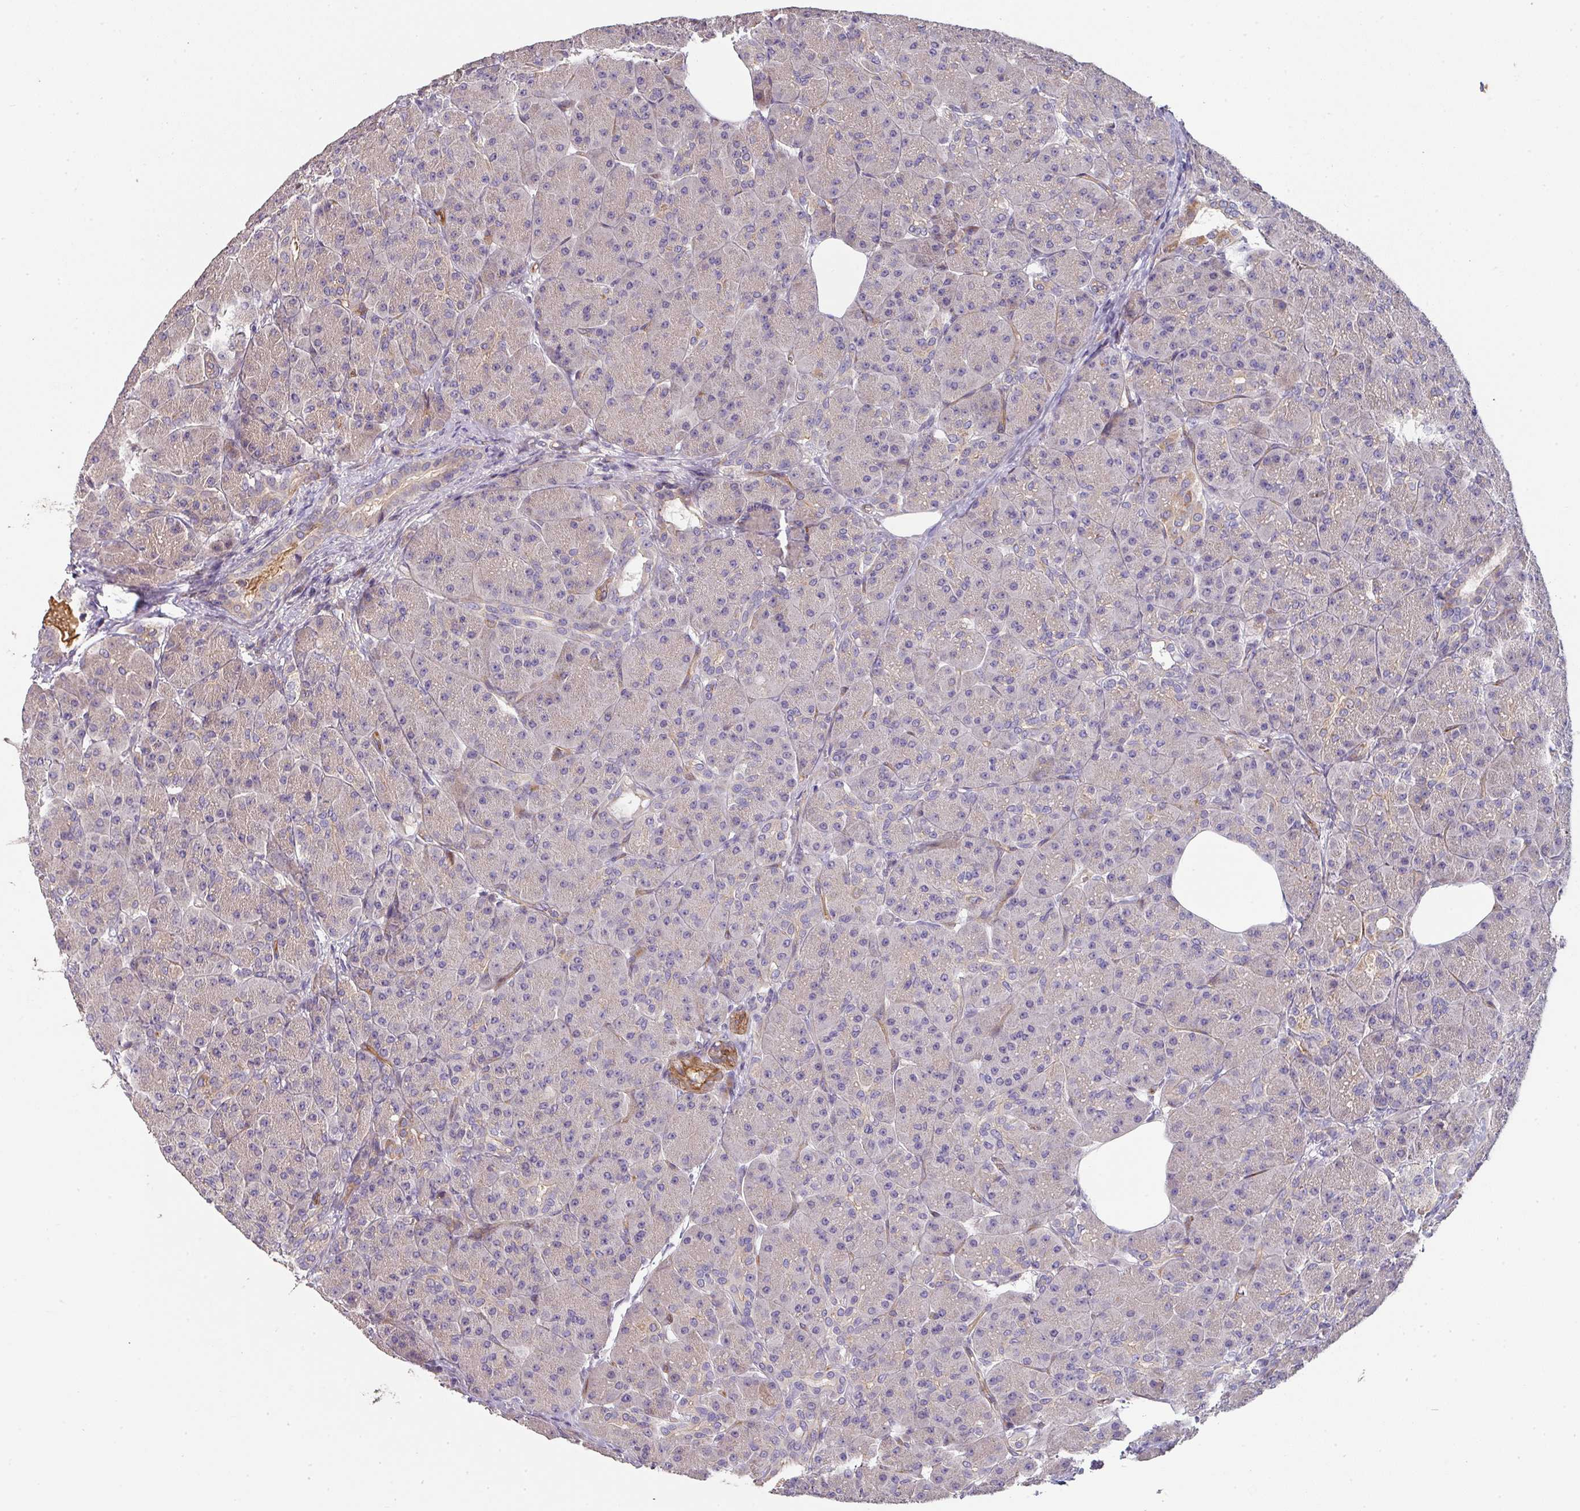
{"staining": {"intensity": "moderate", "quantity": "<25%", "location": "cytoplasmic/membranous"}, "tissue": "pancreas", "cell_type": "Exocrine glandular cells", "image_type": "normal", "snomed": [{"axis": "morphology", "description": "Normal tissue, NOS"}, {"axis": "topography", "description": "Pancreas"}], "caption": "IHC image of normal pancreas: human pancreas stained using IHC demonstrates low levels of moderate protein expression localized specifically in the cytoplasmic/membranous of exocrine glandular cells, appearing as a cytoplasmic/membranous brown color.", "gene": "PCDH1", "patient": {"sex": "male", "age": 63}}